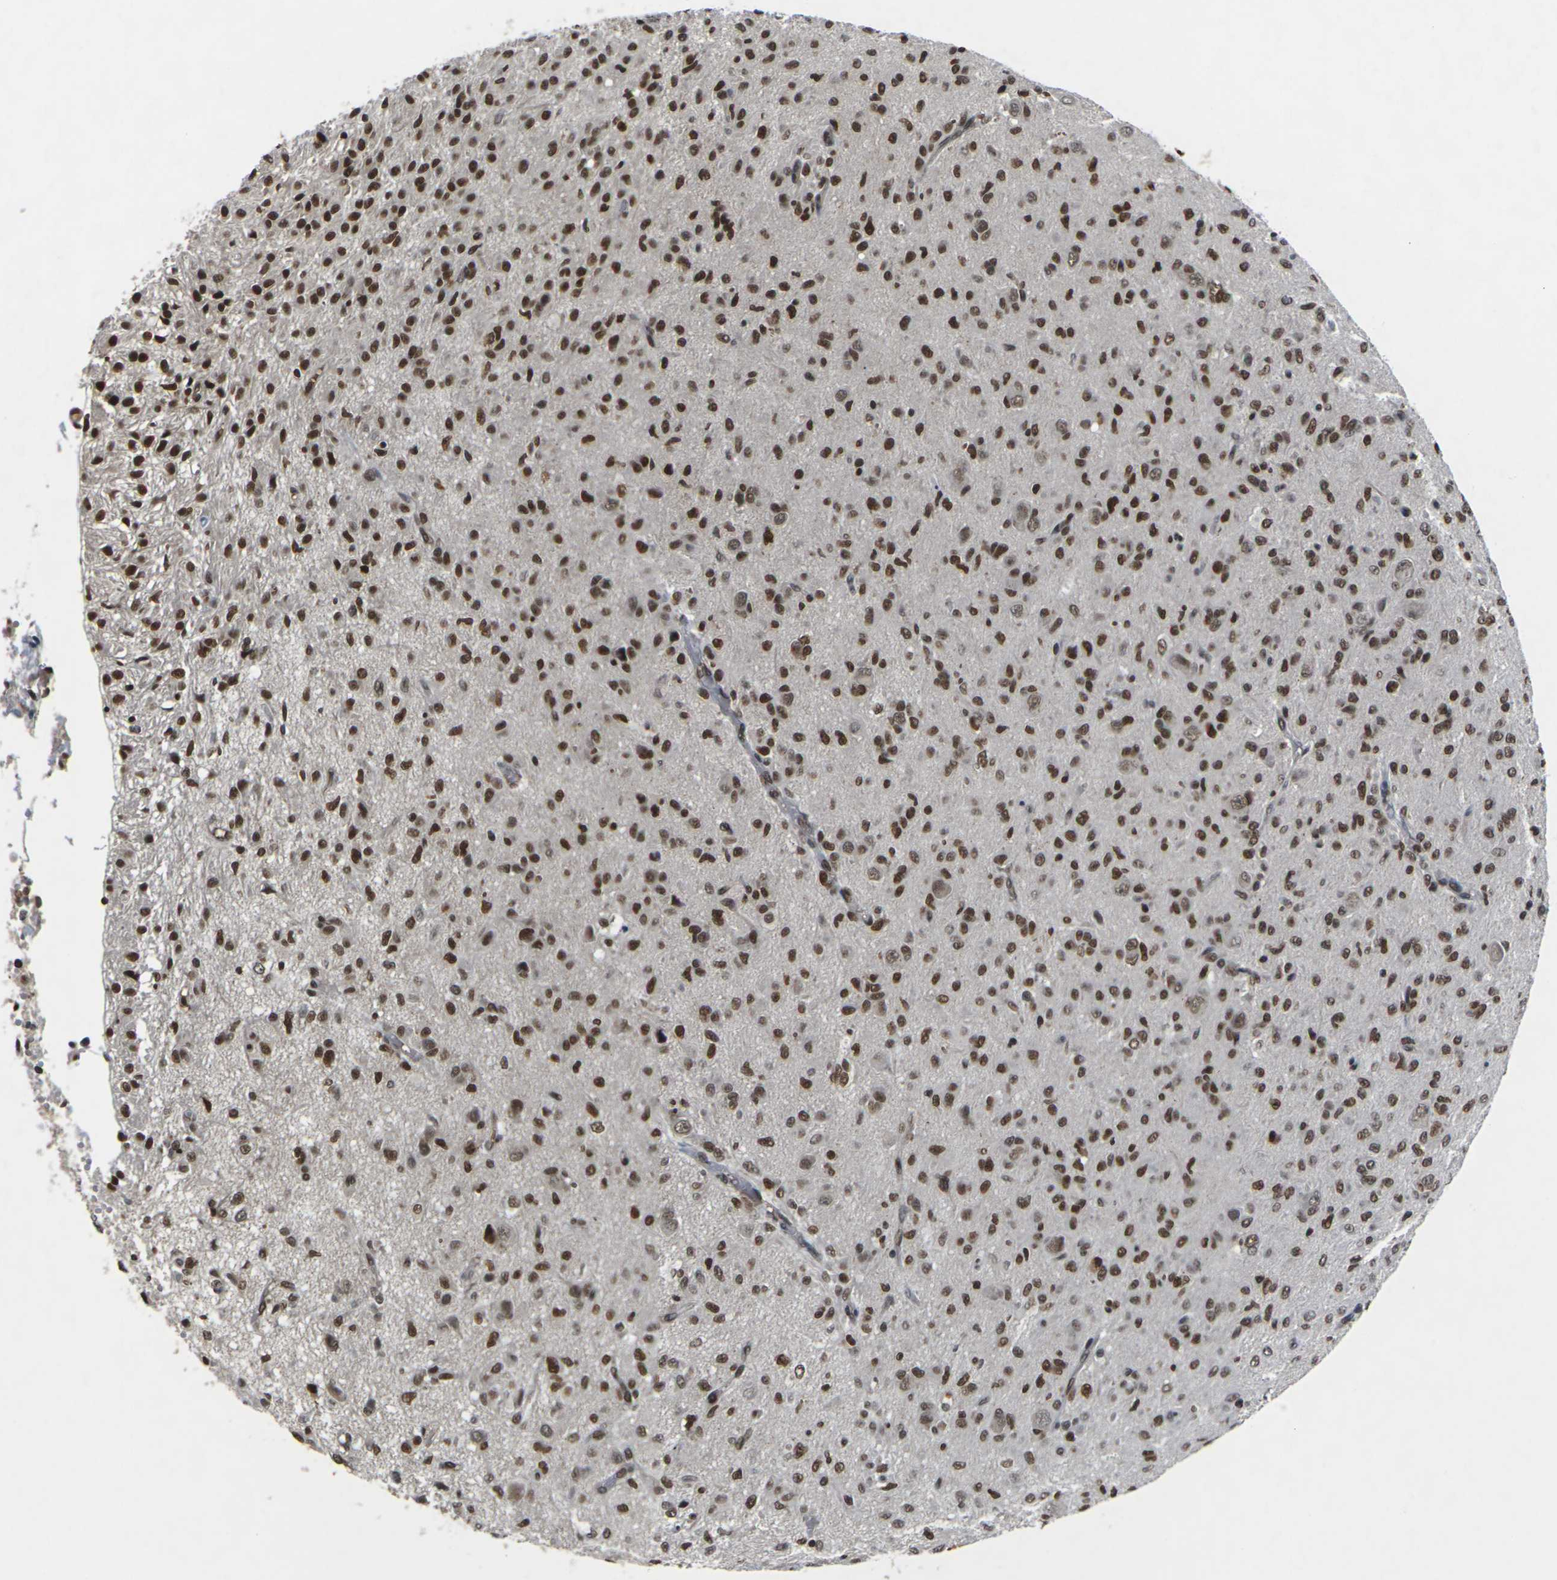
{"staining": {"intensity": "strong", "quantity": ">75%", "location": "nuclear"}, "tissue": "glioma", "cell_type": "Tumor cells", "image_type": "cancer", "snomed": [{"axis": "morphology", "description": "Glioma, malignant, High grade"}, {"axis": "topography", "description": "Brain"}], "caption": "This micrograph displays immunohistochemistry staining of human glioma, with high strong nuclear positivity in about >75% of tumor cells.", "gene": "NELFA", "patient": {"sex": "female", "age": 59}}